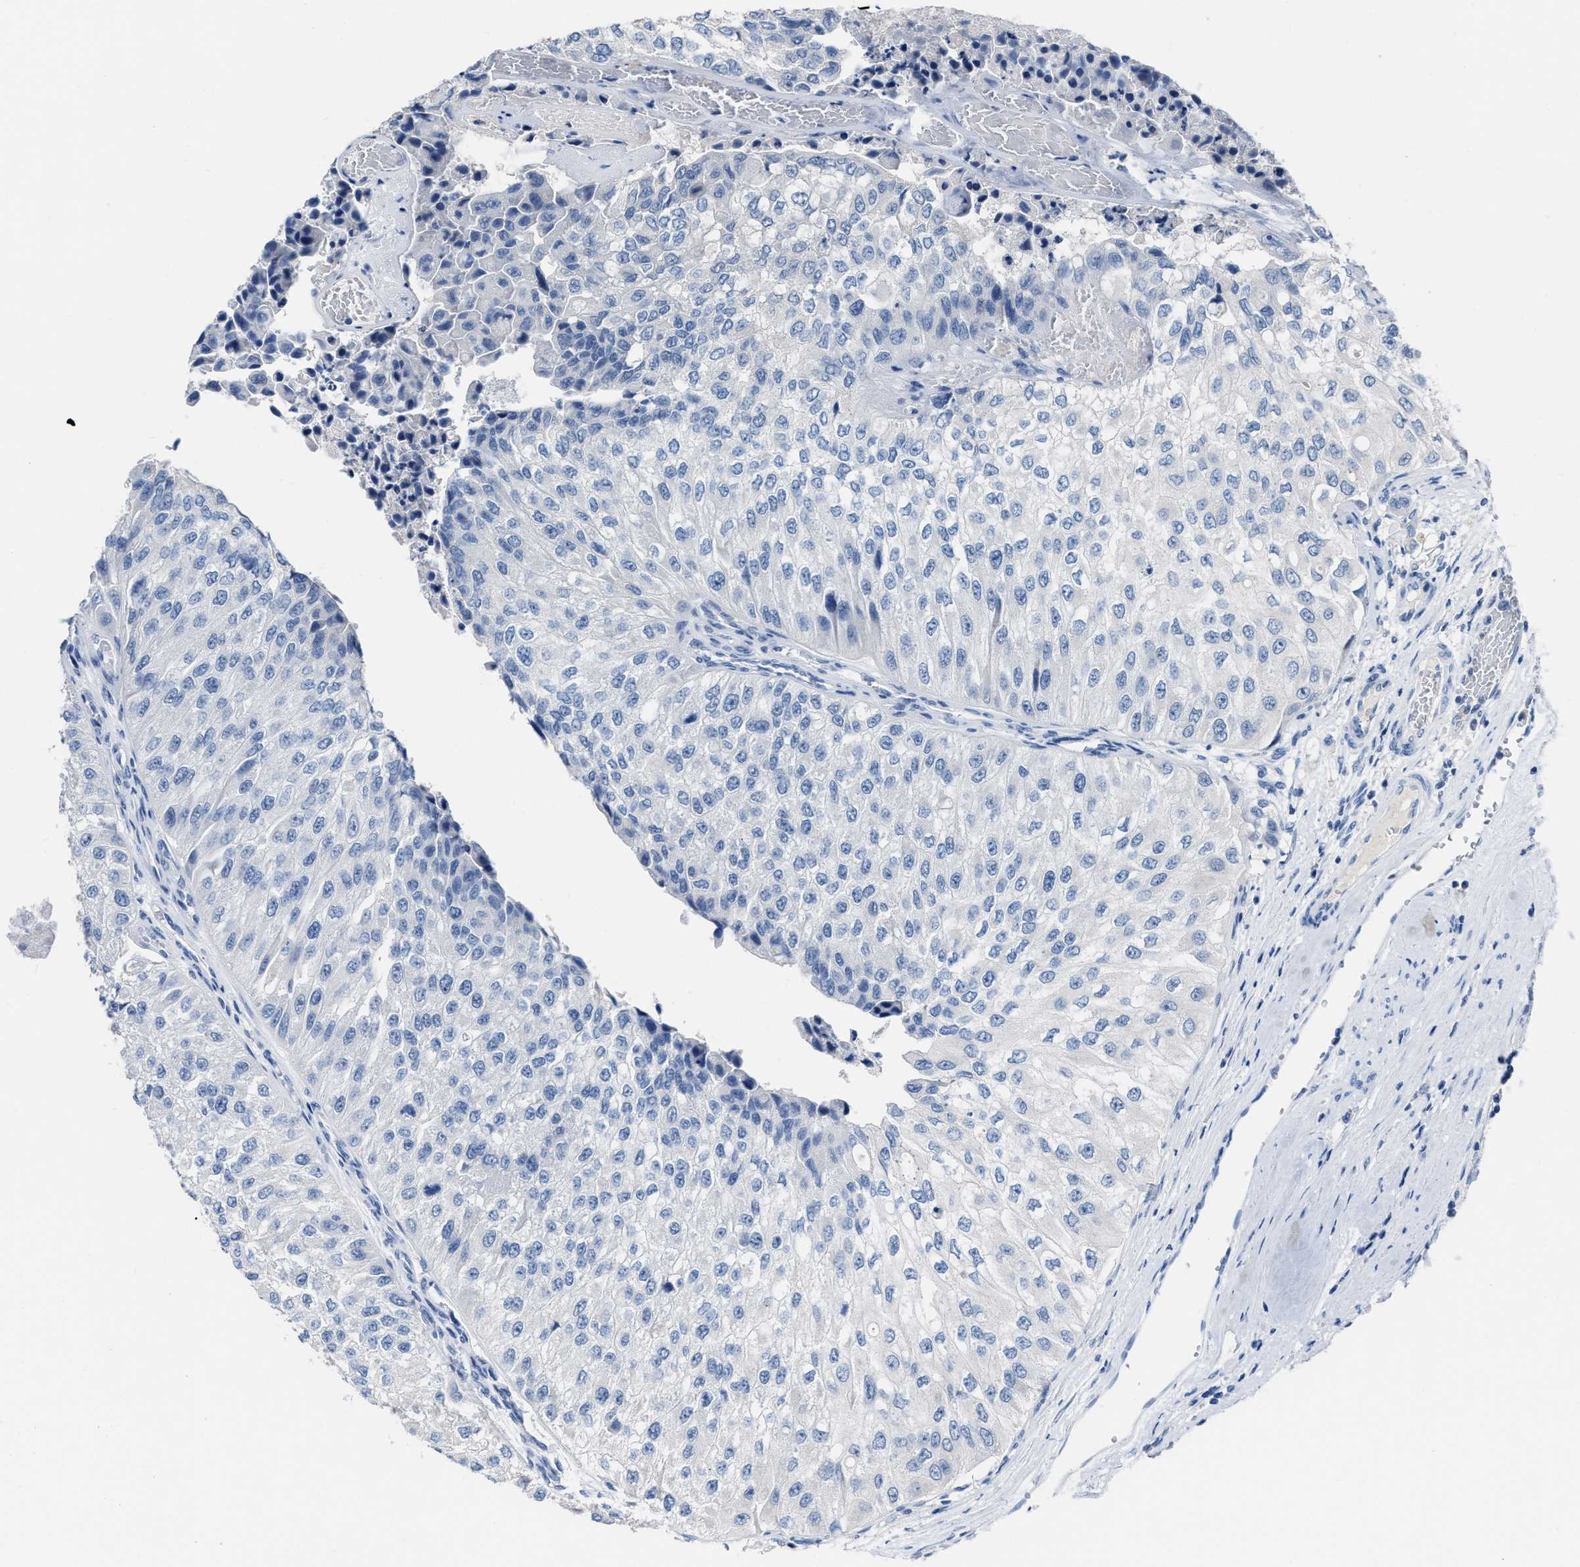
{"staining": {"intensity": "negative", "quantity": "none", "location": "none"}, "tissue": "urothelial cancer", "cell_type": "Tumor cells", "image_type": "cancer", "snomed": [{"axis": "morphology", "description": "Urothelial carcinoma, High grade"}, {"axis": "topography", "description": "Kidney"}, {"axis": "topography", "description": "Urinary bladder"}], "caption": "The photomicrograph shows no significant positivity in tumor cells of urothelial cancer.", "gene": "CEACAM5", "patient": {"sex": "male", "age": 77}}